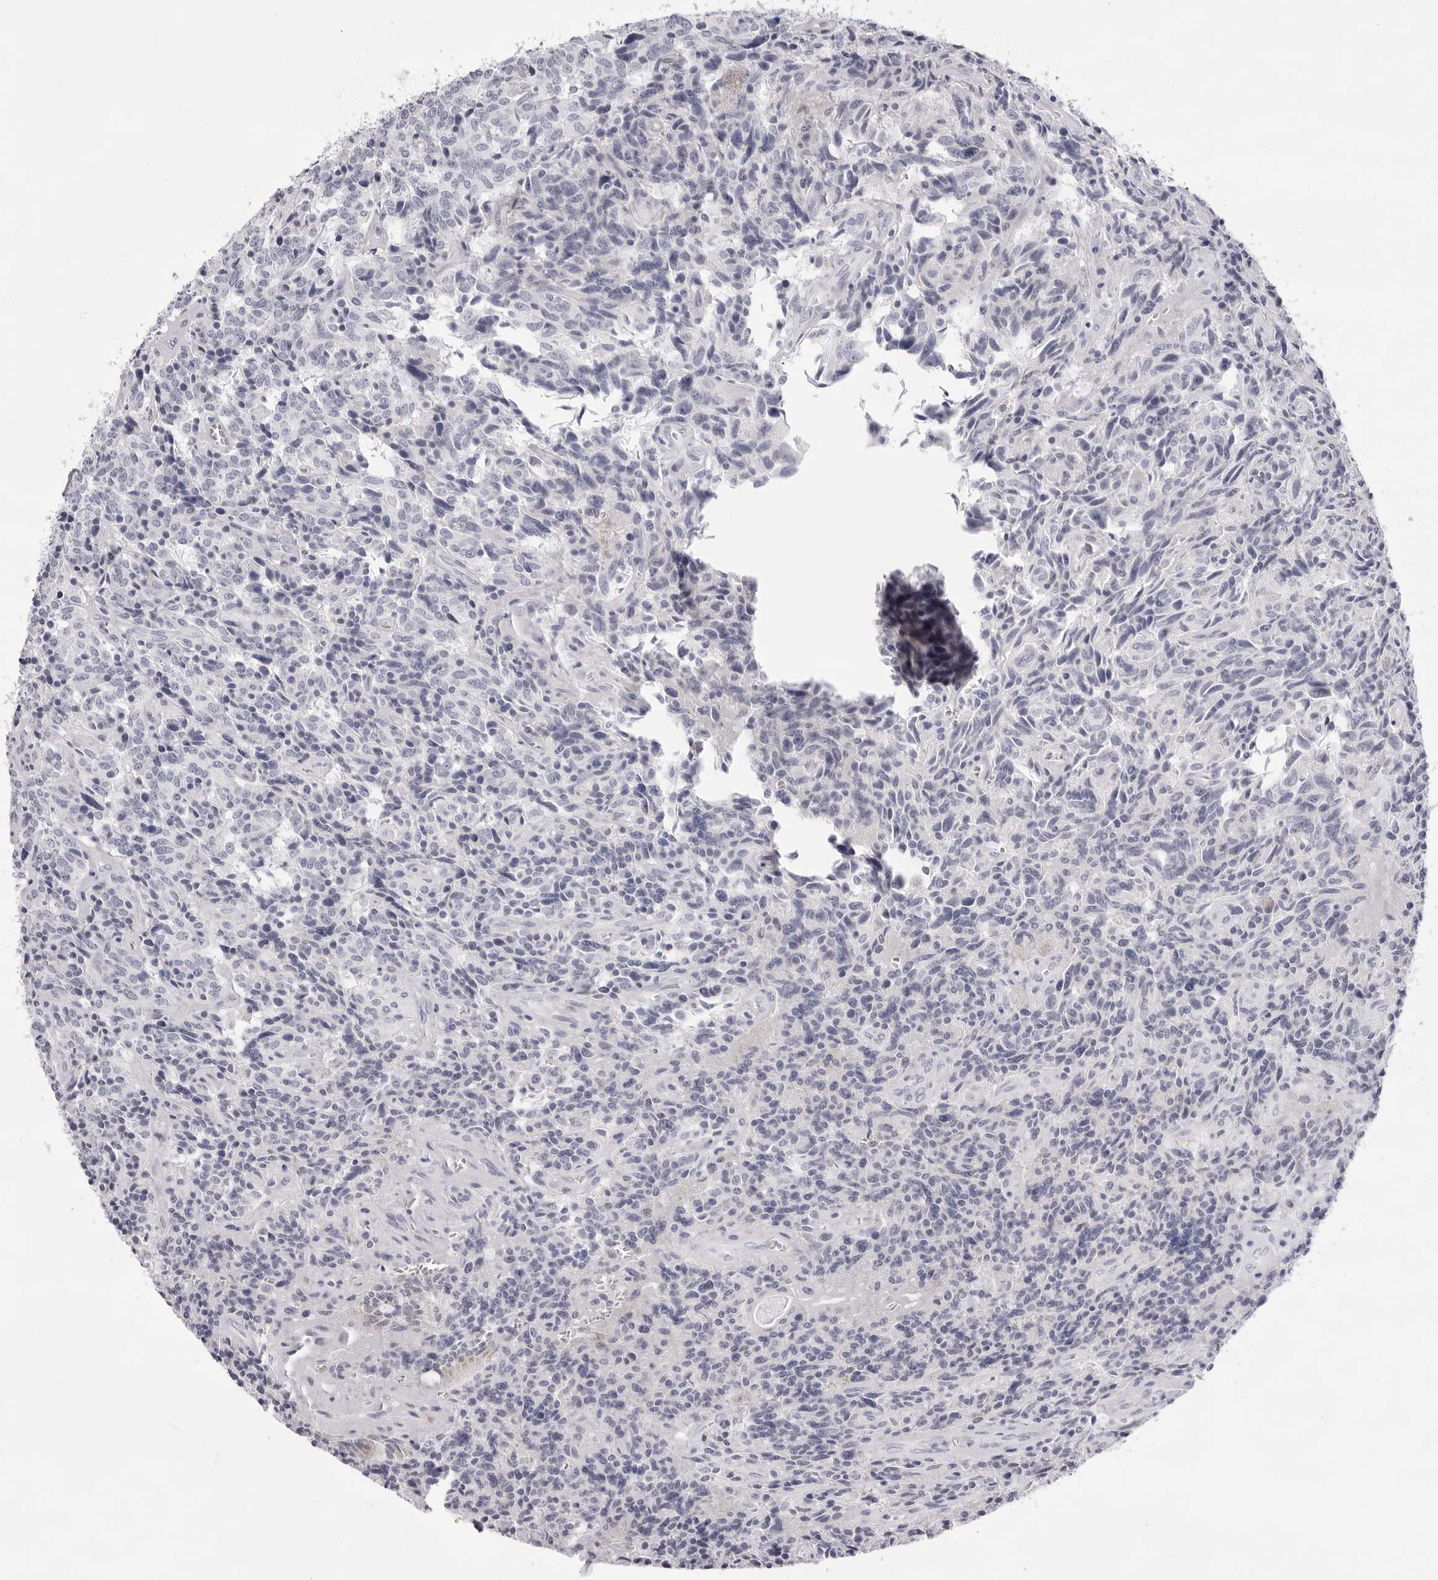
{"staining": {"intensity": "negative", "quantity": "none", "location": "none"}, "tissue": "carcinoid", "cell_type": "Tumor cells", "image_type": "cancer", "snomed": [{"axis": "morphology", "description": "Carcinoid, malignant, NOS"}, {"axis": "topography", "description": "Lung"}], "caption": "This is an immunohistochemistry (IHC) micrograph of human carcinoid (malignant). There is no positivity in tumor cells.", "gene": "SMIM2", "patient": {"sex": "female", "age": 46}}